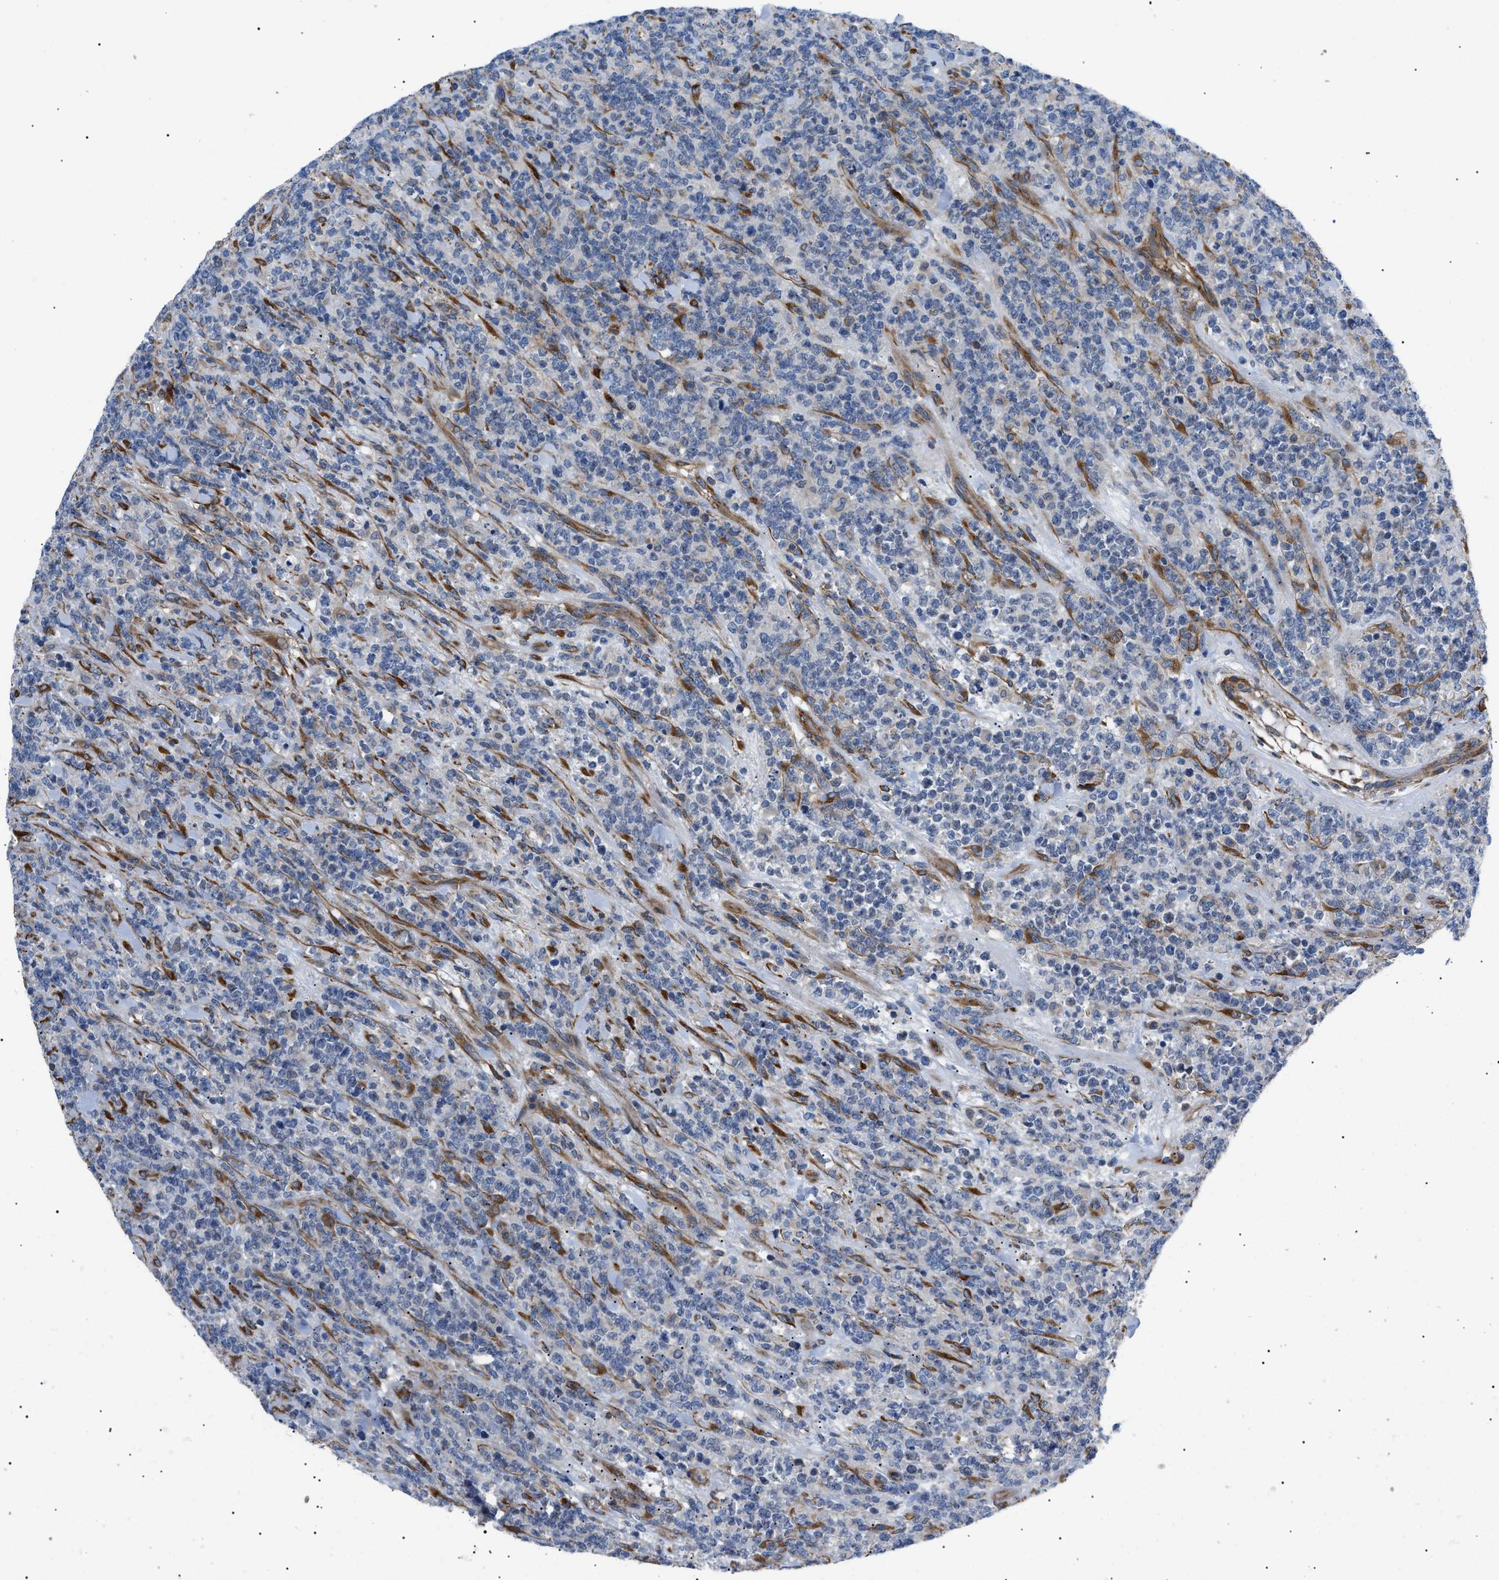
{"staining": {"intensity": "negative", "quantity": "none", "location": "none"}, "tissue": "lymphoma", "cell_type": "Tumor cells", "image_type": "cancer", "snomed": [{"axis": "morphology", "description": "Malignant lymphoma, non-Hodgkin's type, High grade"}, {"axis": "topography", "description": "Soft tissue"}], "caption": "DAB immunohistochemical staining of human high-grade malignant lymphoma, non-Hodgkin's type displays no significant staining in tumor cells.", "gene": "MYO10", "patient": {"sex": "male", "age": 18}}